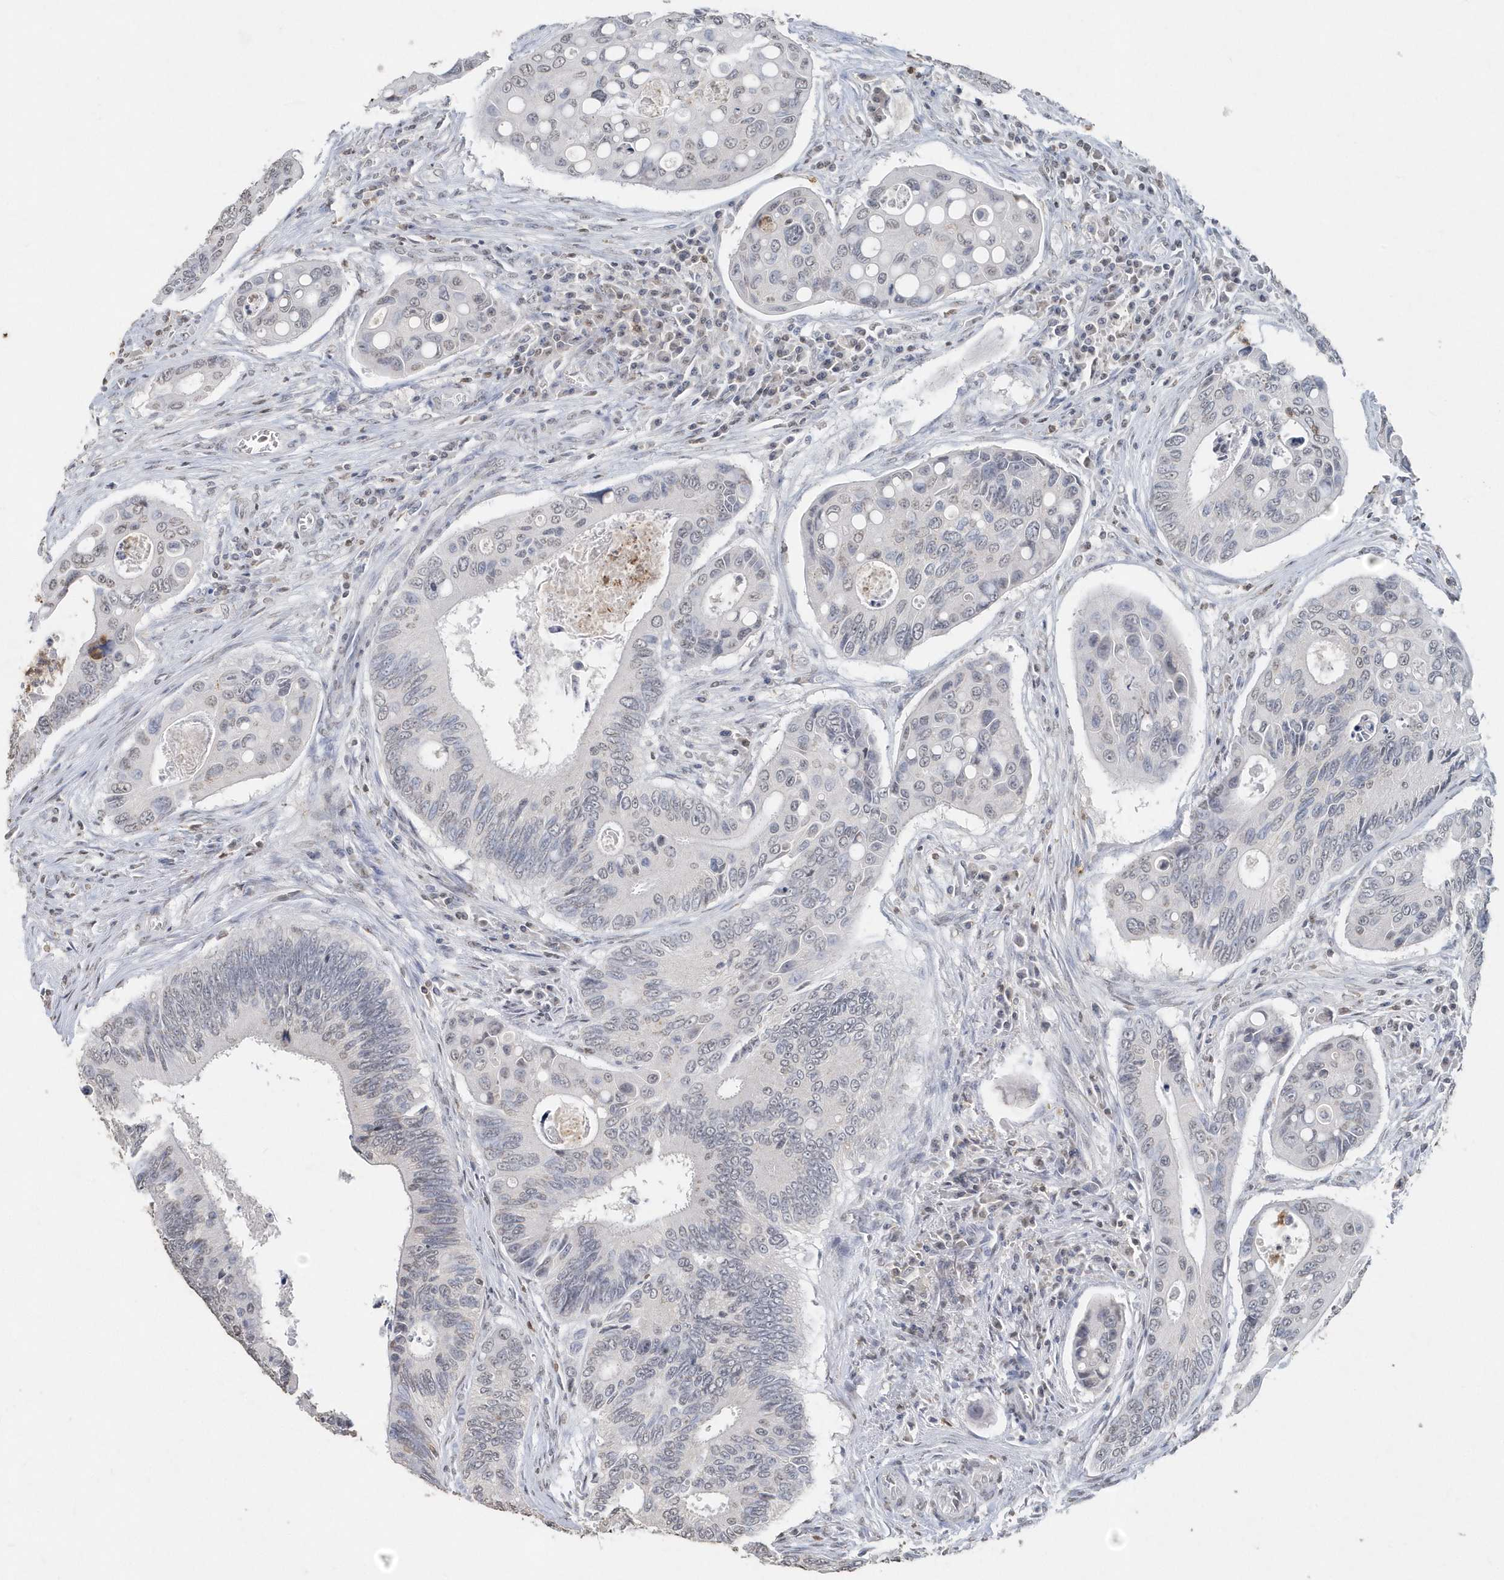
{"staining": {"intensity": "weak", "quantity": "<25%", "location": "nuclear"}, "tissue": "colorectal cancer", "cell_type": "Tumor cells", "image_type": "cancer", "snomed": [{"axis": "morphology", "description": "Inflammation, NOS"}, {"axis": "morphology", "description": "Adenocarcinoma, NOS"}, {"axis": "topography", "description": "Colon"}], "caption": "Tumor cells are negative for protein expression in human colorectal cancer (adenocarcinoma).", "gene": "PDCD1", "patient": {"sex": "male", "age": 72}}